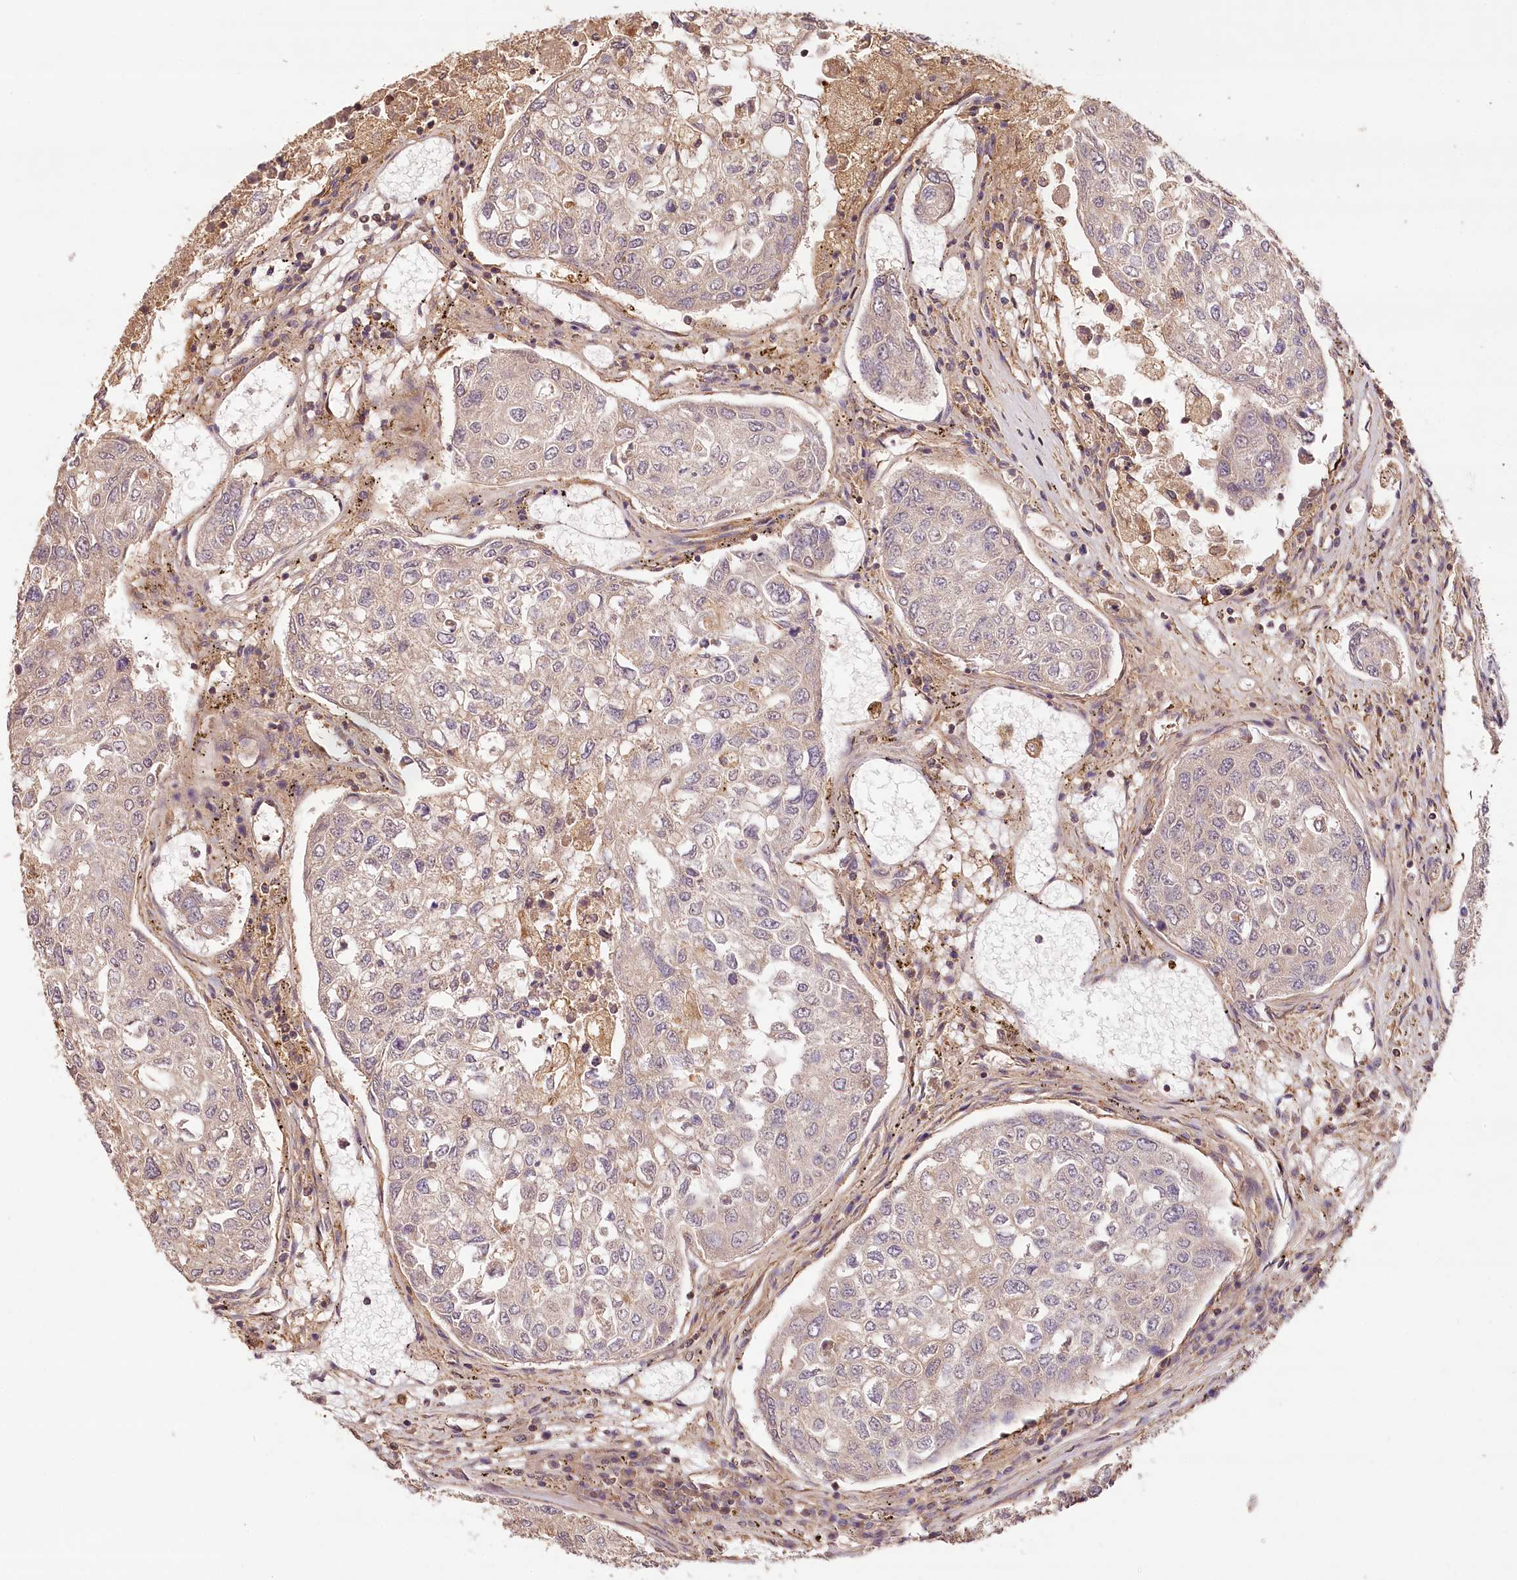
{"staining": {"intensity": "weak", "quantity": "<25%", "location": "cytoplasmic/membranous"}, "tissue": "urothelial cancer", "cell_type": "Tumor cells", "image_type": "cancer", "snomed": [{"axis": "morphology", "description": "Urothelial carcinoma, High grade"}, {"axis": "topography", "description": "Lymph node"}, {"axis": "topography", "description": "Urinary bladder"}], "caption": "The histopathology image exhibits no significant staining in tumor cells of urothelial cancer.", "gene": "LSS", "patient": {"sex": "male", "age": 51}}